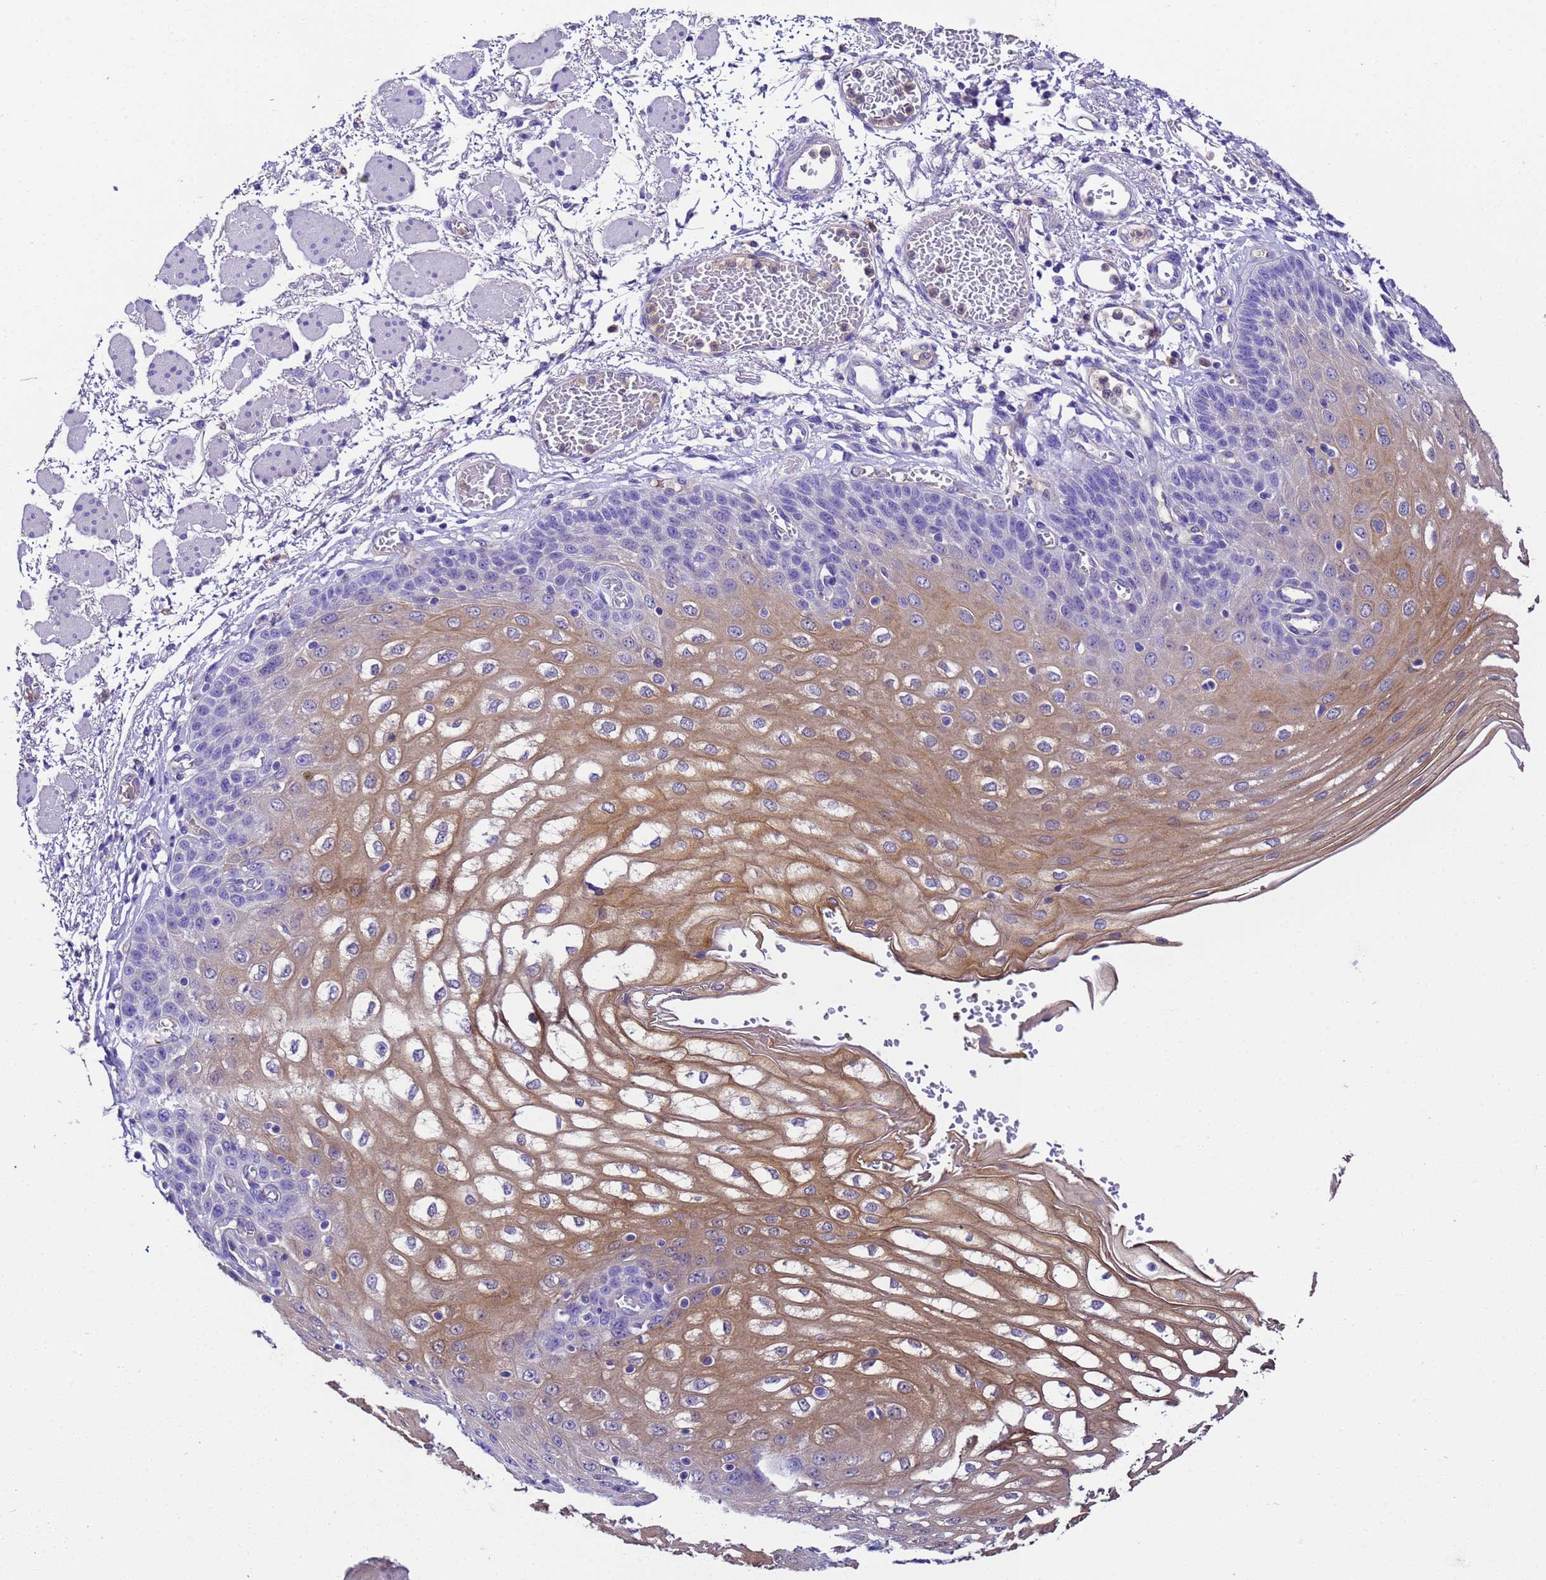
{"staining": {"intensity": "moderate", "quantity": "25%-75%", "location": "cytoplasmic/membranous"}, "tissue": "esophagus", "cell_type": "Squamous epithelial cells", "image_type": "normal", "snomed": [{"axis": "morphology", "description": "Normal tissue, NOS"}, {"axis": "topography", "description": "Esophagus"}], "caption": "Immunohistochemical staining of unremarkable human esophagus shows 25%-75% levels of moderate cytoplasmic/membranous protein positivity in about 25%-75% of squamous epithelial cells. The staining is performed using DAB (3,3'-diaminobenzidine) brown chromogen to label protein expression. The nuclei are counter-stained blue using hematoxylin.", "gene": "UGT2A1", "patient": {"sex": "male", "age": 81}}